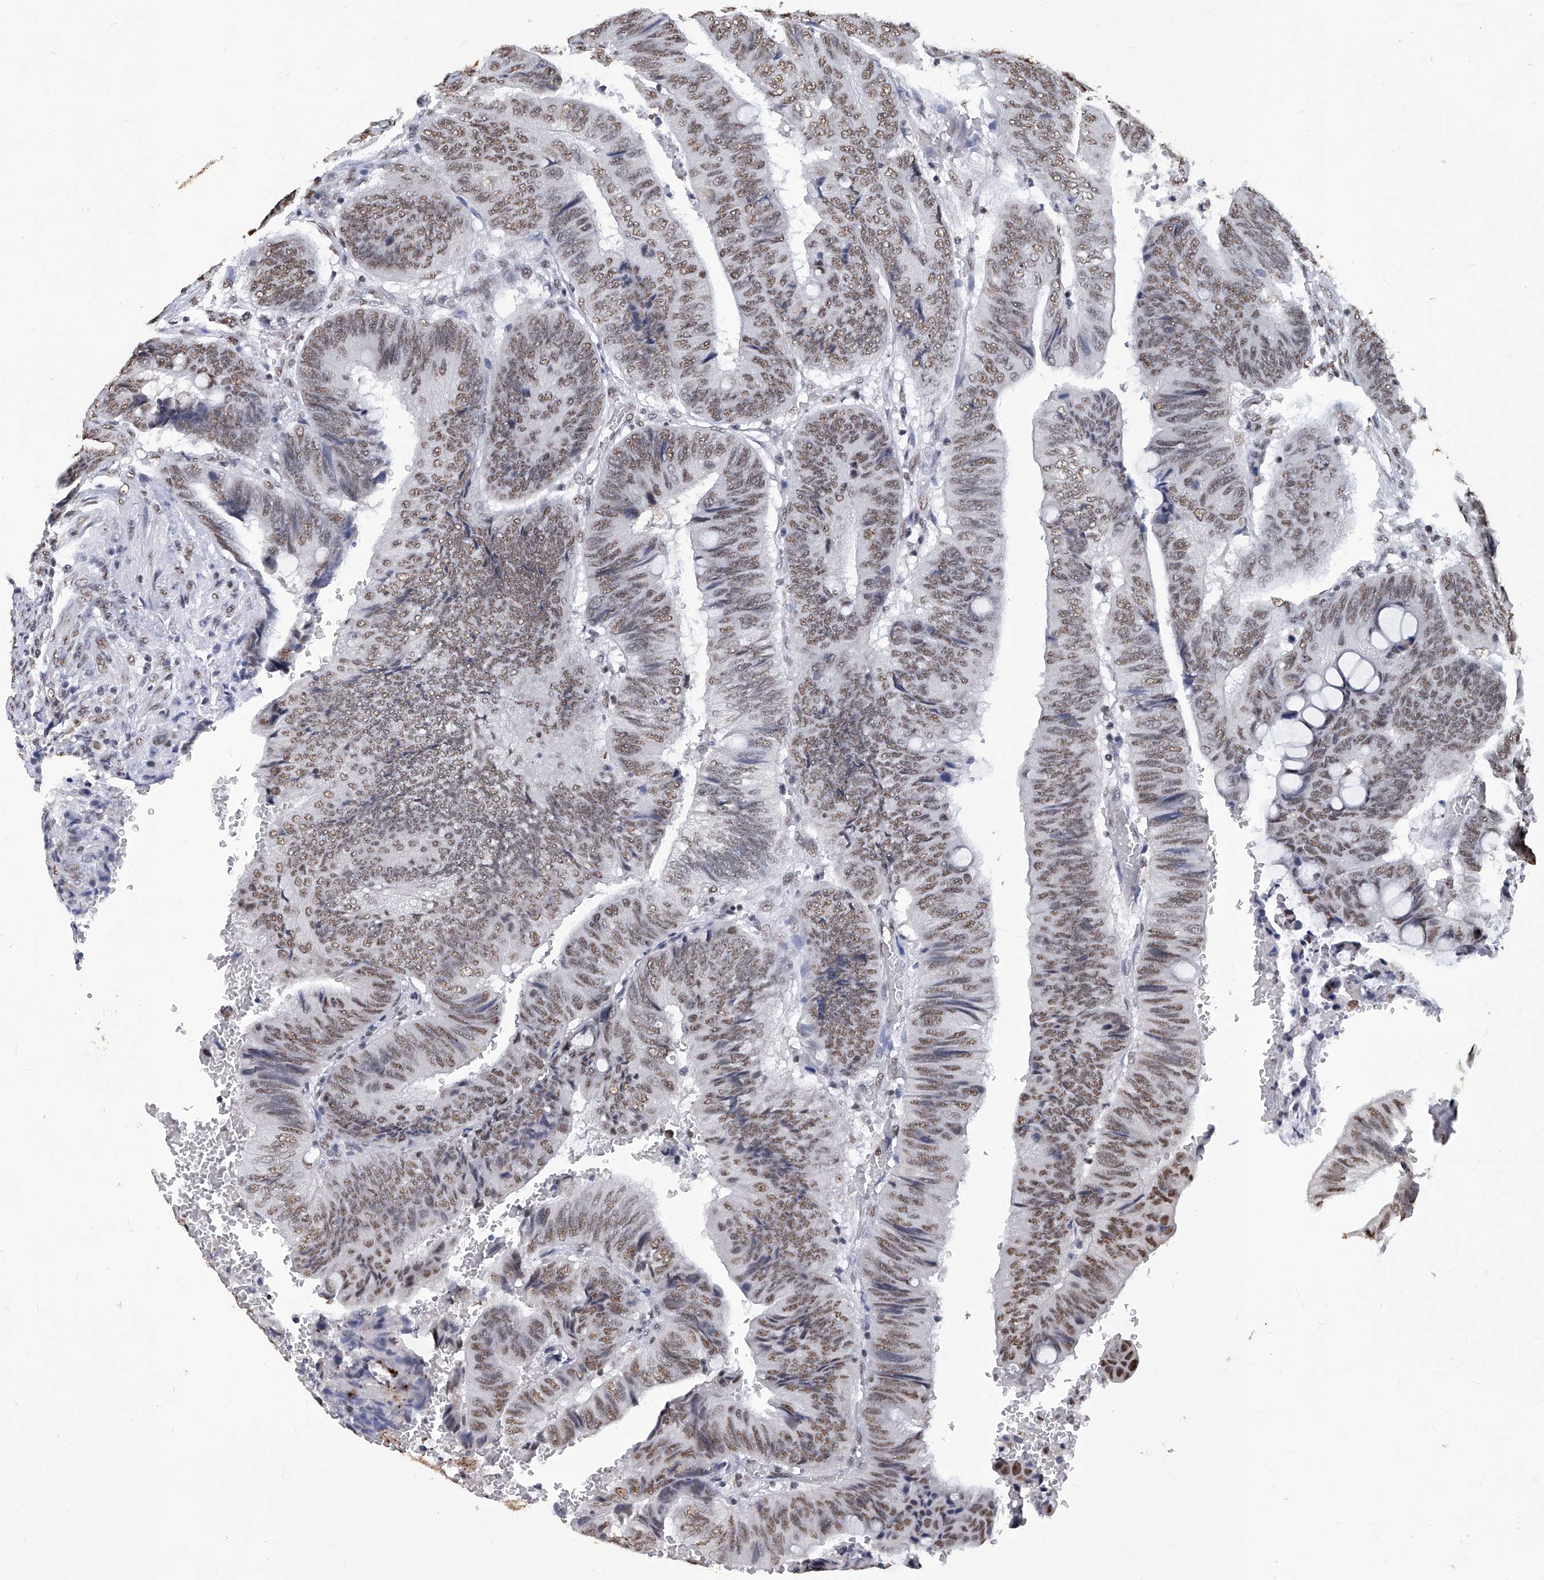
{"staining": {"intensity": "moderate", "quantity": ">75%", "location": "nuclear"}, "tissue": "colorectal cancer", "cell_type": "Tumor cells", "image_type": "cancer", "snomed": [{"axis": "morphology", "description": "Normal tissue, NOS"}, {"axis": "morphology", "description": "Adenocarcinoma, NOS"}, {"axis": "topography", "description": "Rectum"}, {"axis": "topography", "description": "Peripheral nerve tissue"}], "caption": "Colorectal cancer stained with a brown dye demonstrates moderate nuclear positive positivity in approximately >75% of tumor cells.", "gene": "HBP1", "patient": {"sex": "male", "age": 92}}